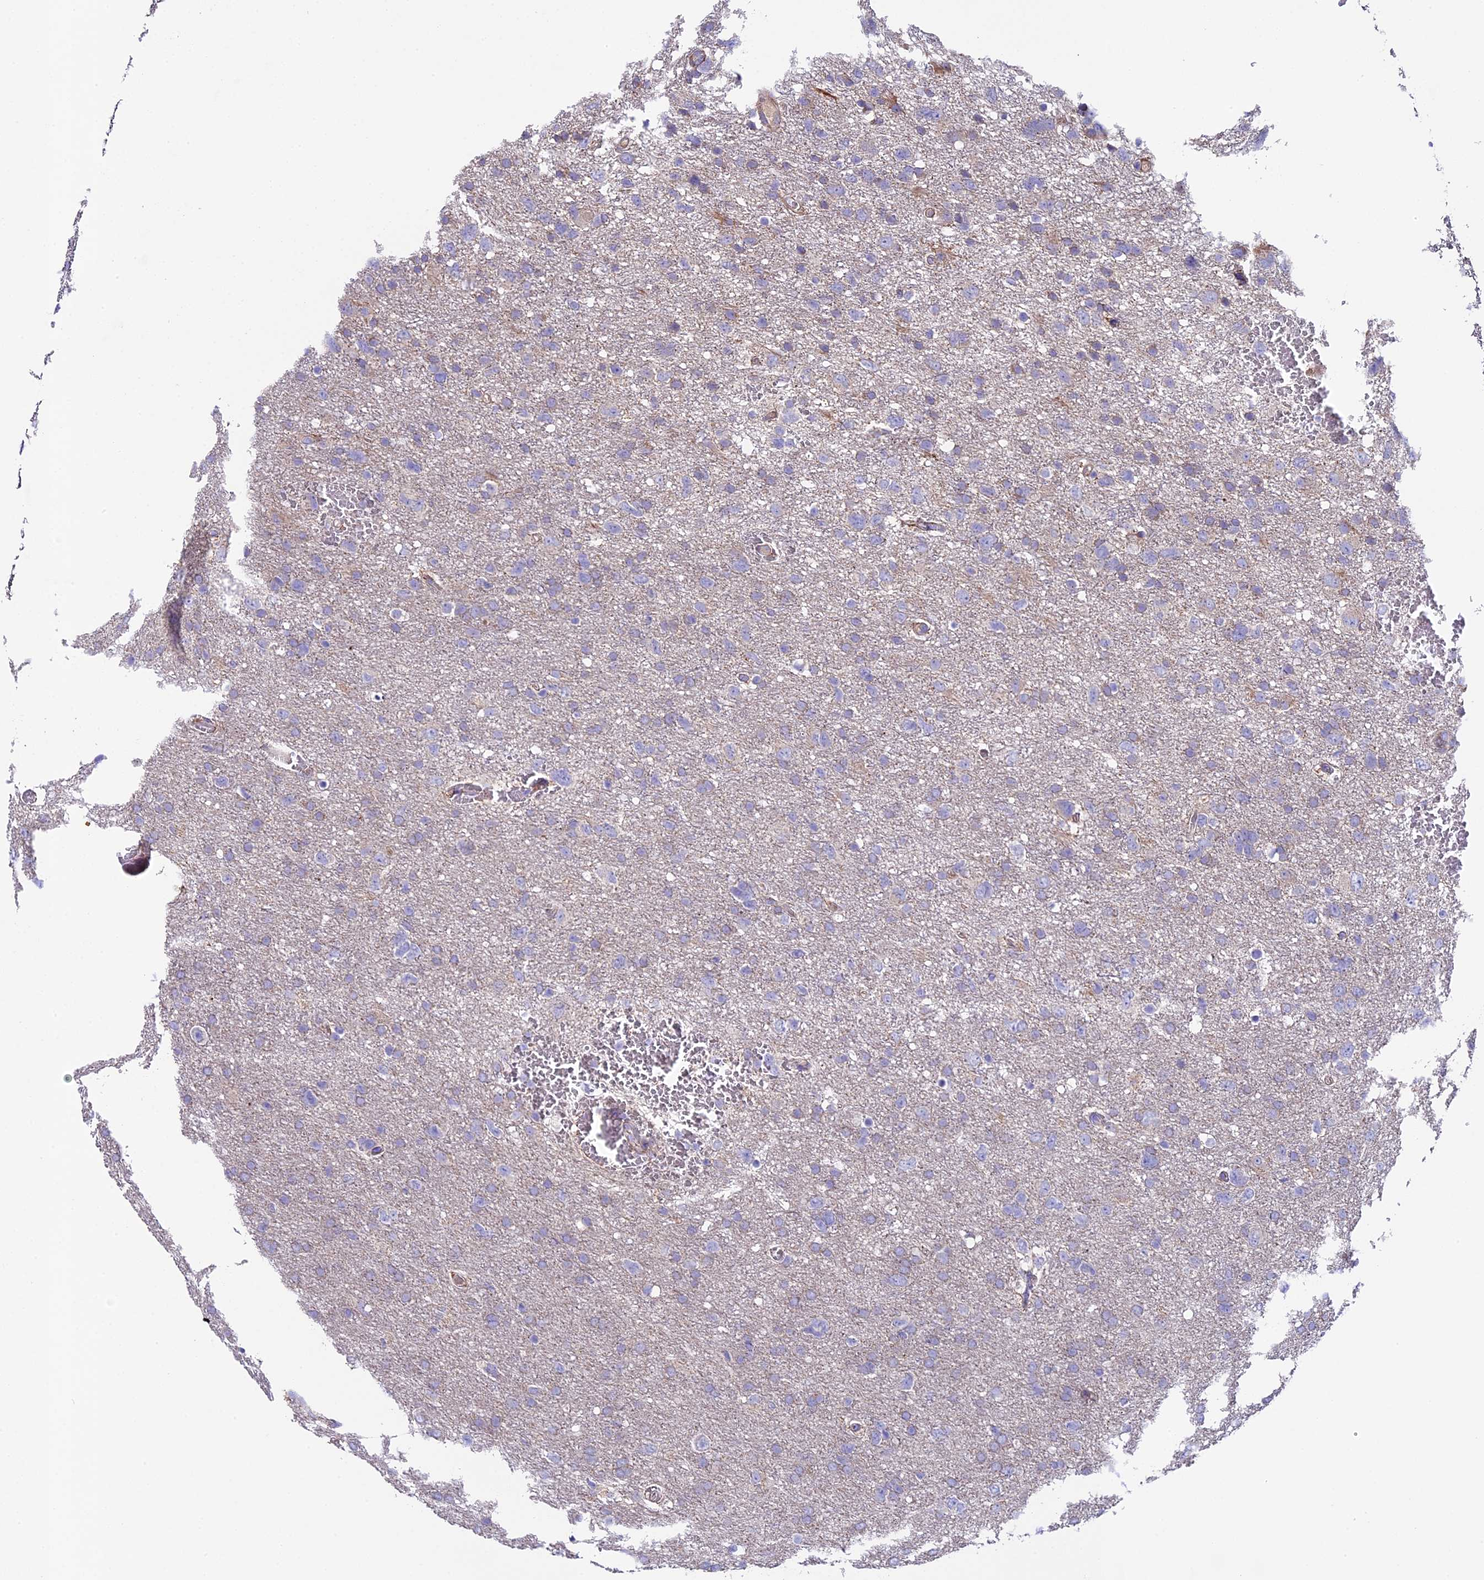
{"staining": {"intensity": "negative", "quantity": "none", "location": "none"}, "tissue": "glioma", "cell_type": "Tumor cells", "image_type": "cancer", "snomed": [{"axis": "morphology", "description": "Glioma, malignant, High grade"}, {"axis": "topography", "description": "Brain"}], "caption": "Histopathology image shows no protein positivity in tumor cells of glioma tissue. (Brightfield microscopy of DAB immunohistochemistry at high magnification).", "gene": "PIGU", "patient": {"sex": "male", "age": 61}}